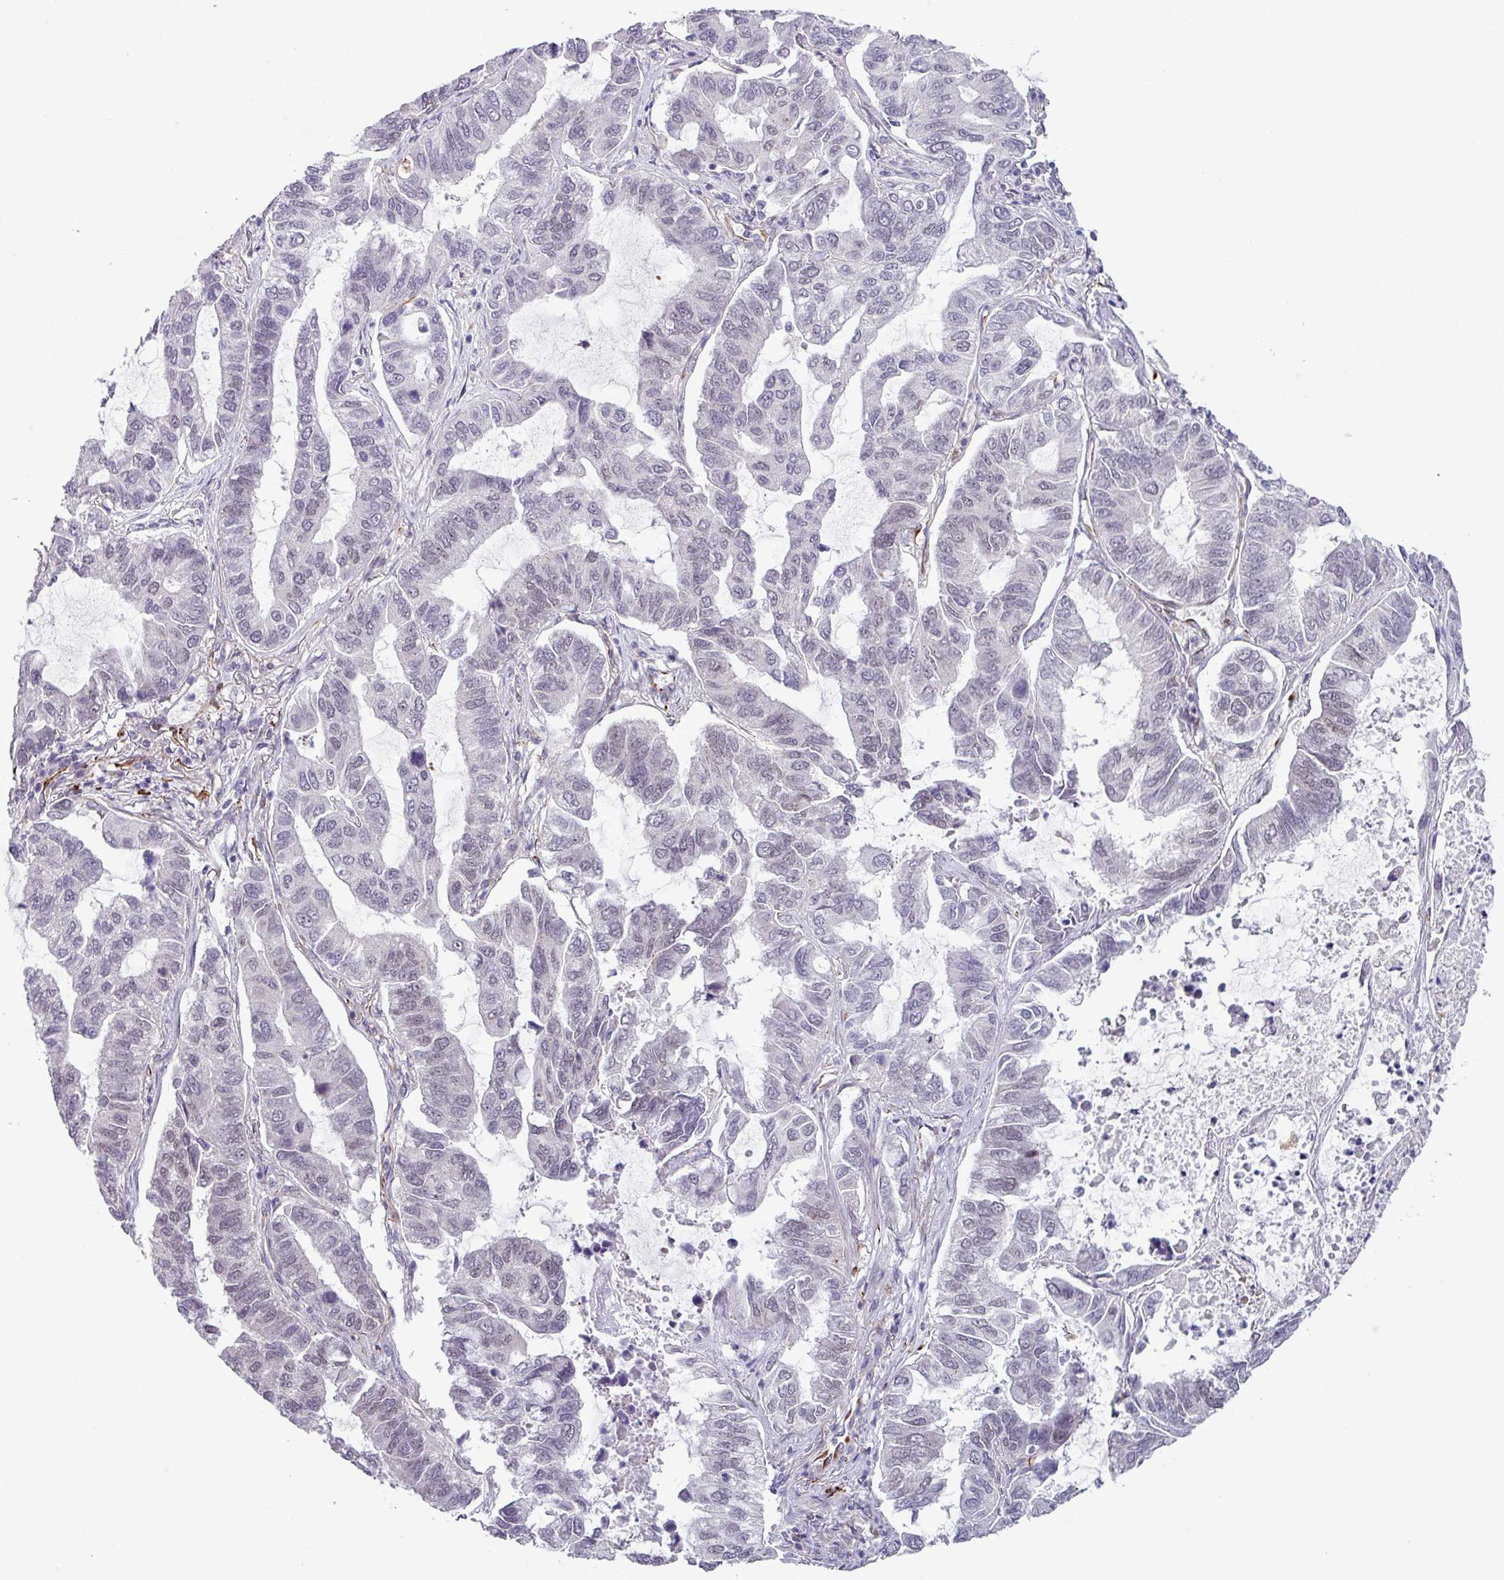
{"staining": {"intensity": "negative", "quantity": "none", "location": "none"}, "tissue": "lung cancer", "cell_type": "Tumor cells", "image_type": "cancer", "snomed": [{"axis": "morphology", "description": "Adenocarcinoma, NOS"}, {"axis": "topography", "description": "Lung"}], "caption": "Lung cancer (adenocarcinoma) was stained to show a protein in brown. There is no significant positivity in tumor cells.", "gene": "CHD3", "patient": {"sex": "male", "age": 64}}